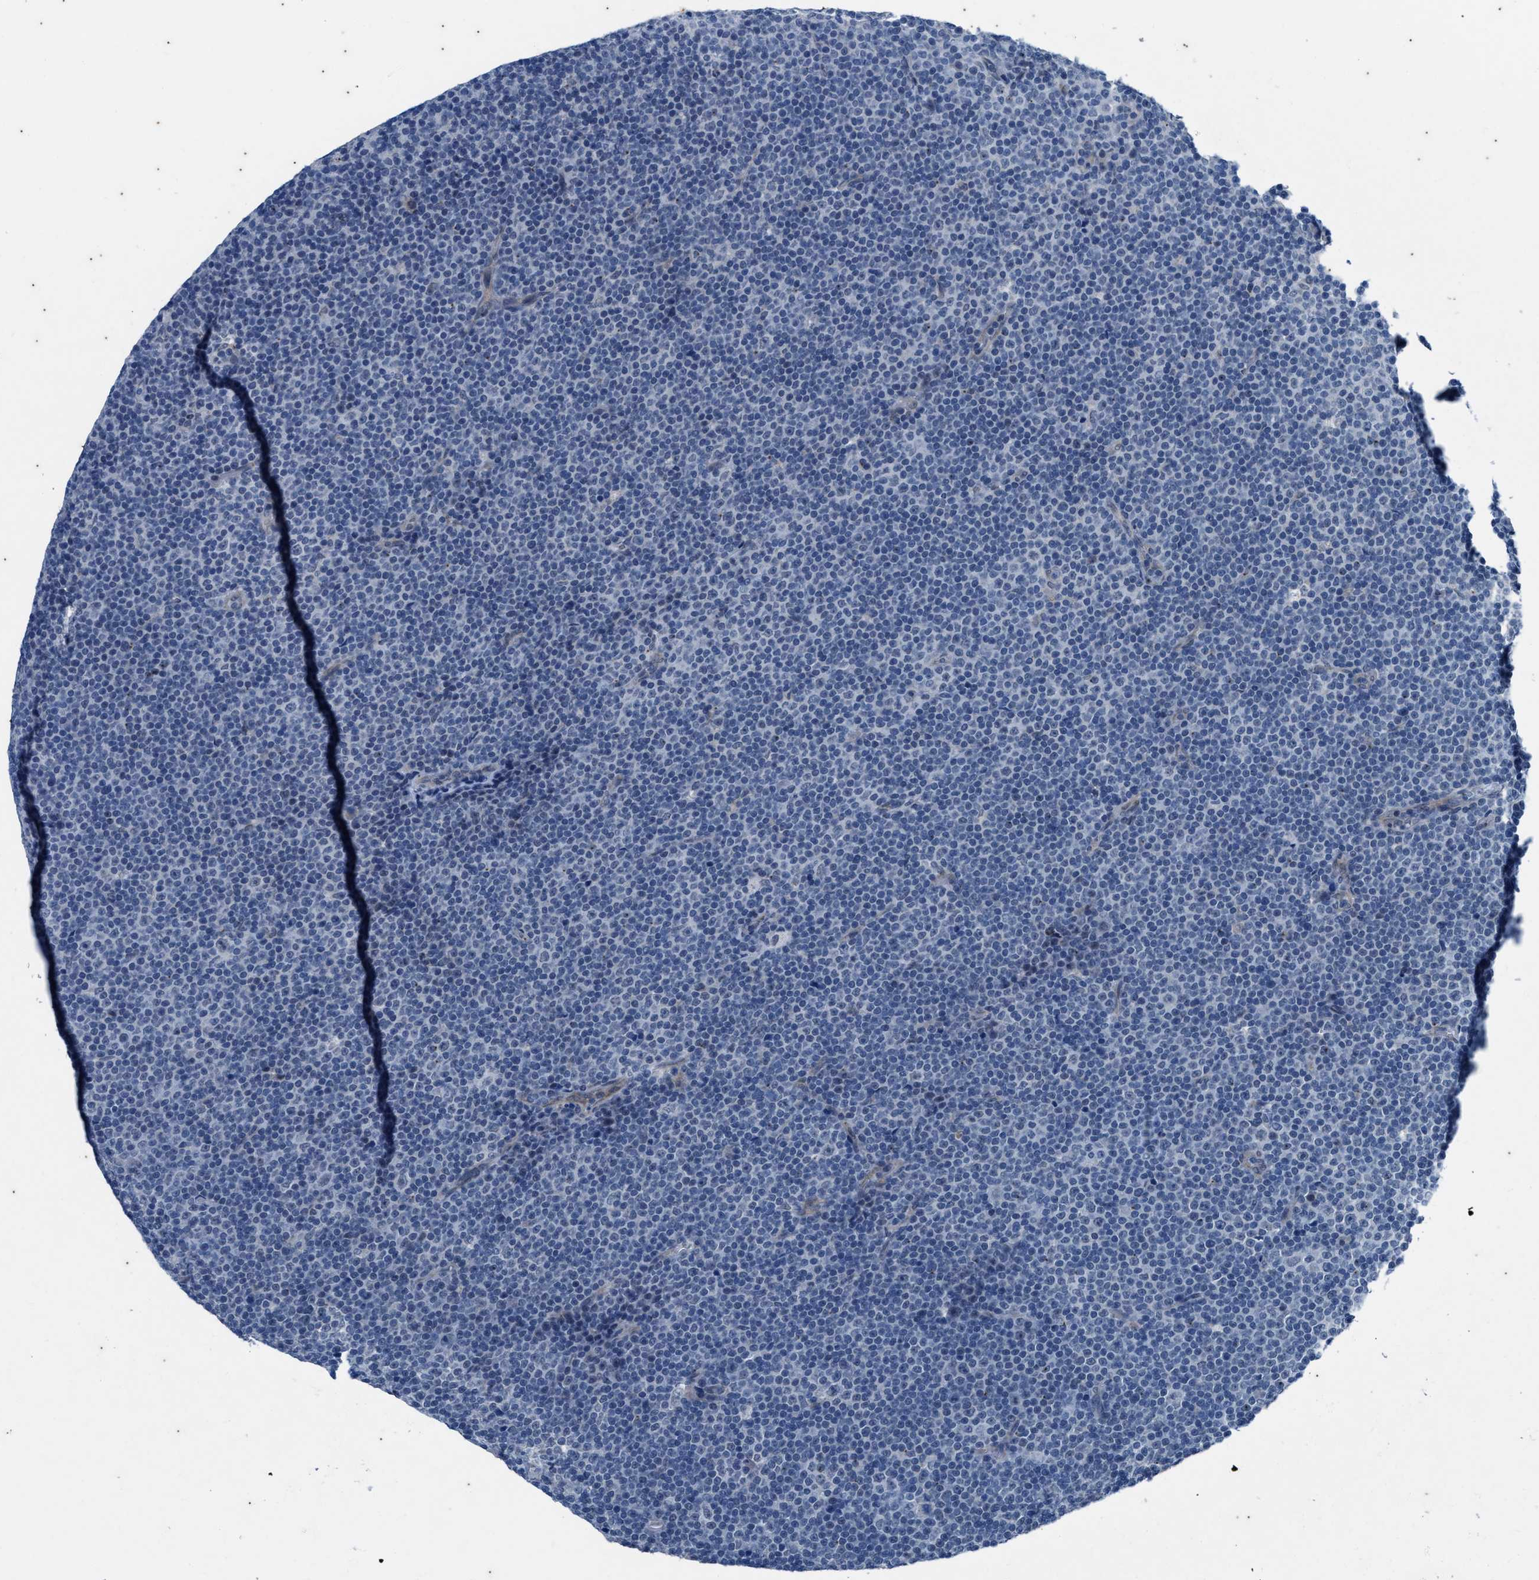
{"staining": {"intensity": "negative", "quantity": "none", "location": "none"}, "tissue": "lymphoma", "cell_type": "Tumor cells", "image_type": "cancer", "snomed": [{"axis": "morphology", "description": "Malignant lymphoma, non-Hodgkin's type, Low grade"}, {"axis": "topography", "description": "Lymph node"}], "caption": "Lymphoma was stained to show a protein in brown. There is no significant positivity in tumor cells.", "gene": "KIF24", "patient": {"sex": "female", "age": 67}}